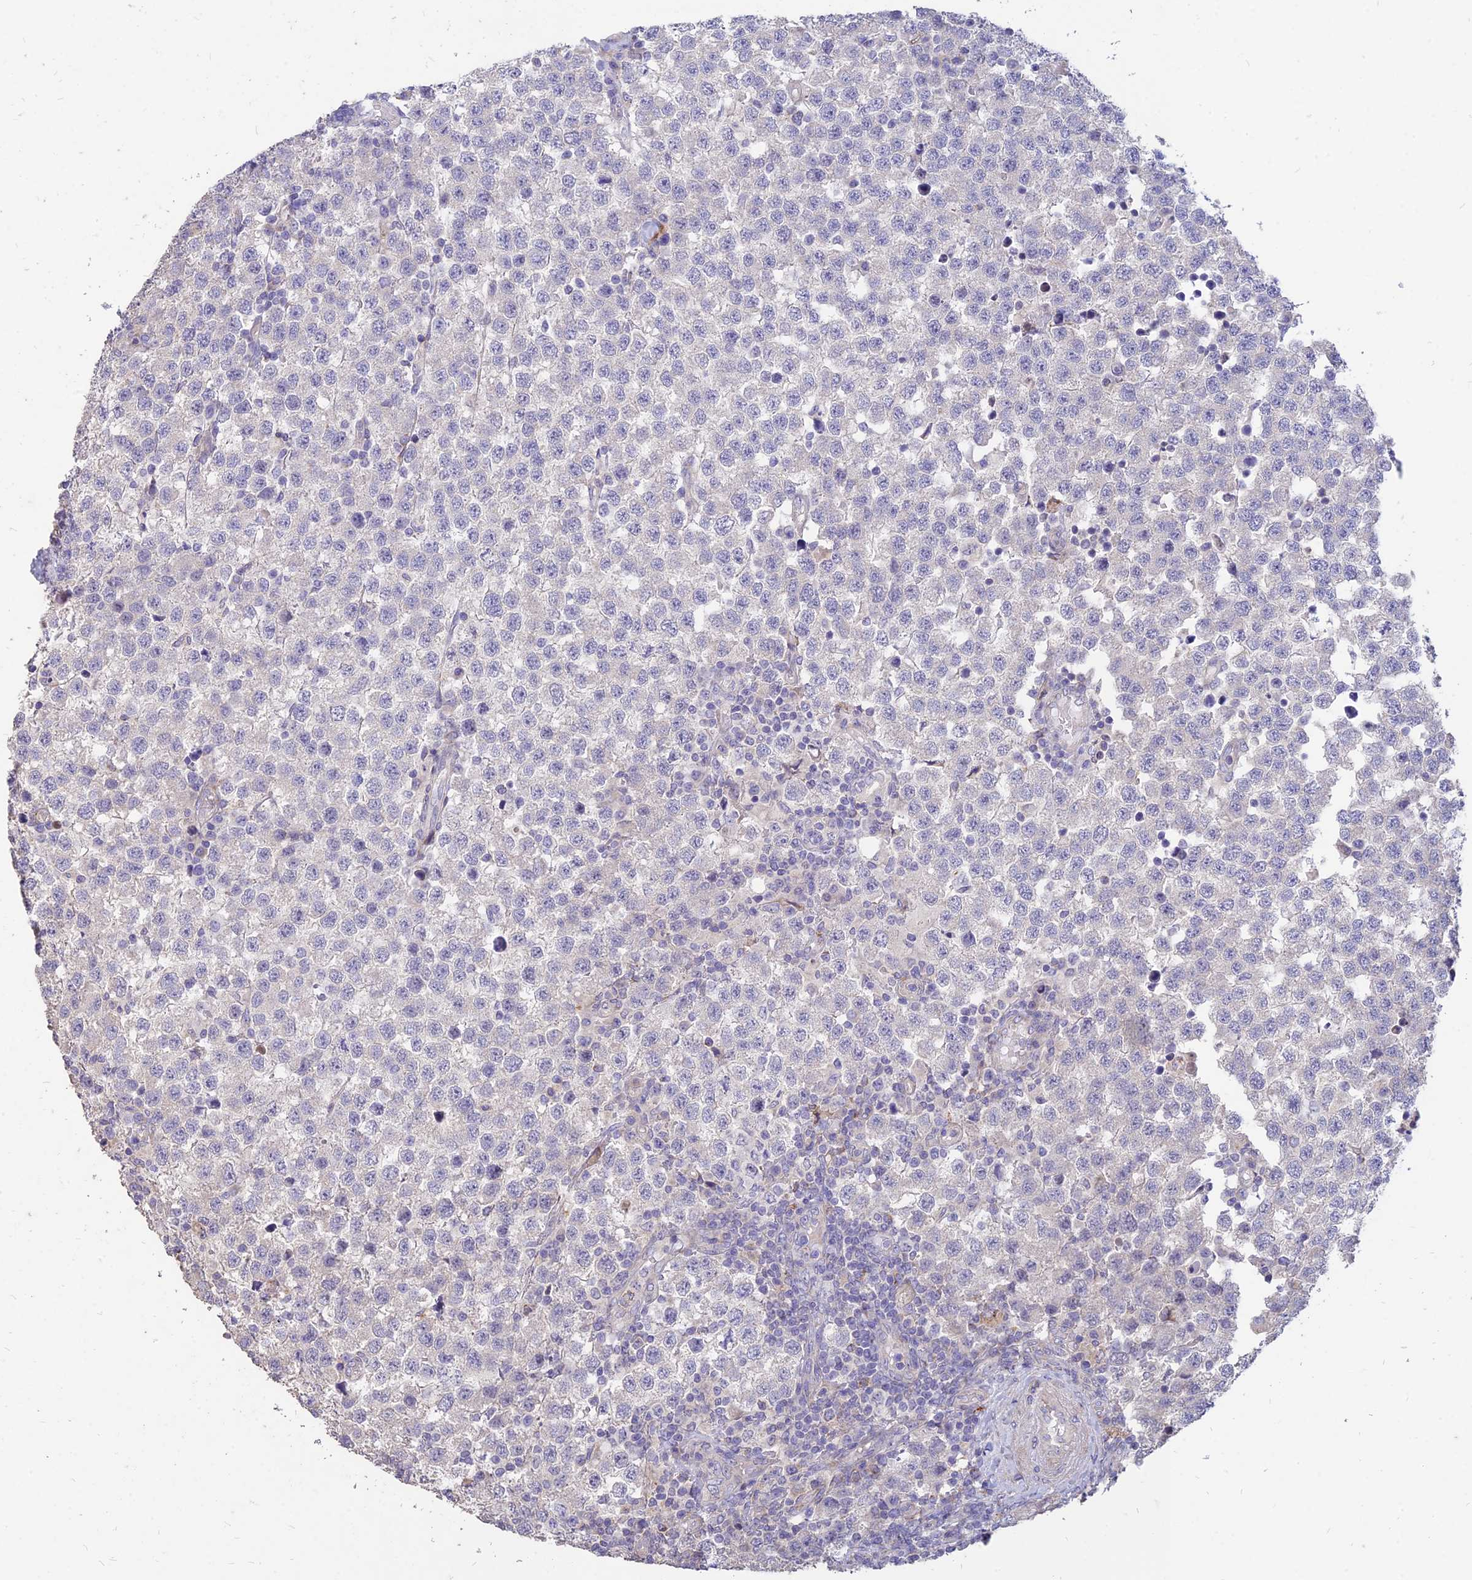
{"staining": {"intensity": "negative", "quantity": "none", "location": "none"}, "tissue": "testis cancer", "cell_type": "Tumor cells", "image_type": "cancer", "snomed": [{"axis": "morphology", "description": "Seminoma, NOS"}, {"axis": "topography", "description": "Testis"}], "caption": "This photomicrograph is of seminoma (testis) stained with immunohistochemistry to label a protein in brown with the nuclei are counter-stained blue. There is no positivity in tumor cells.", "gene": "ST3GAL6", "patient": {"sex": "male", "age": 34}}